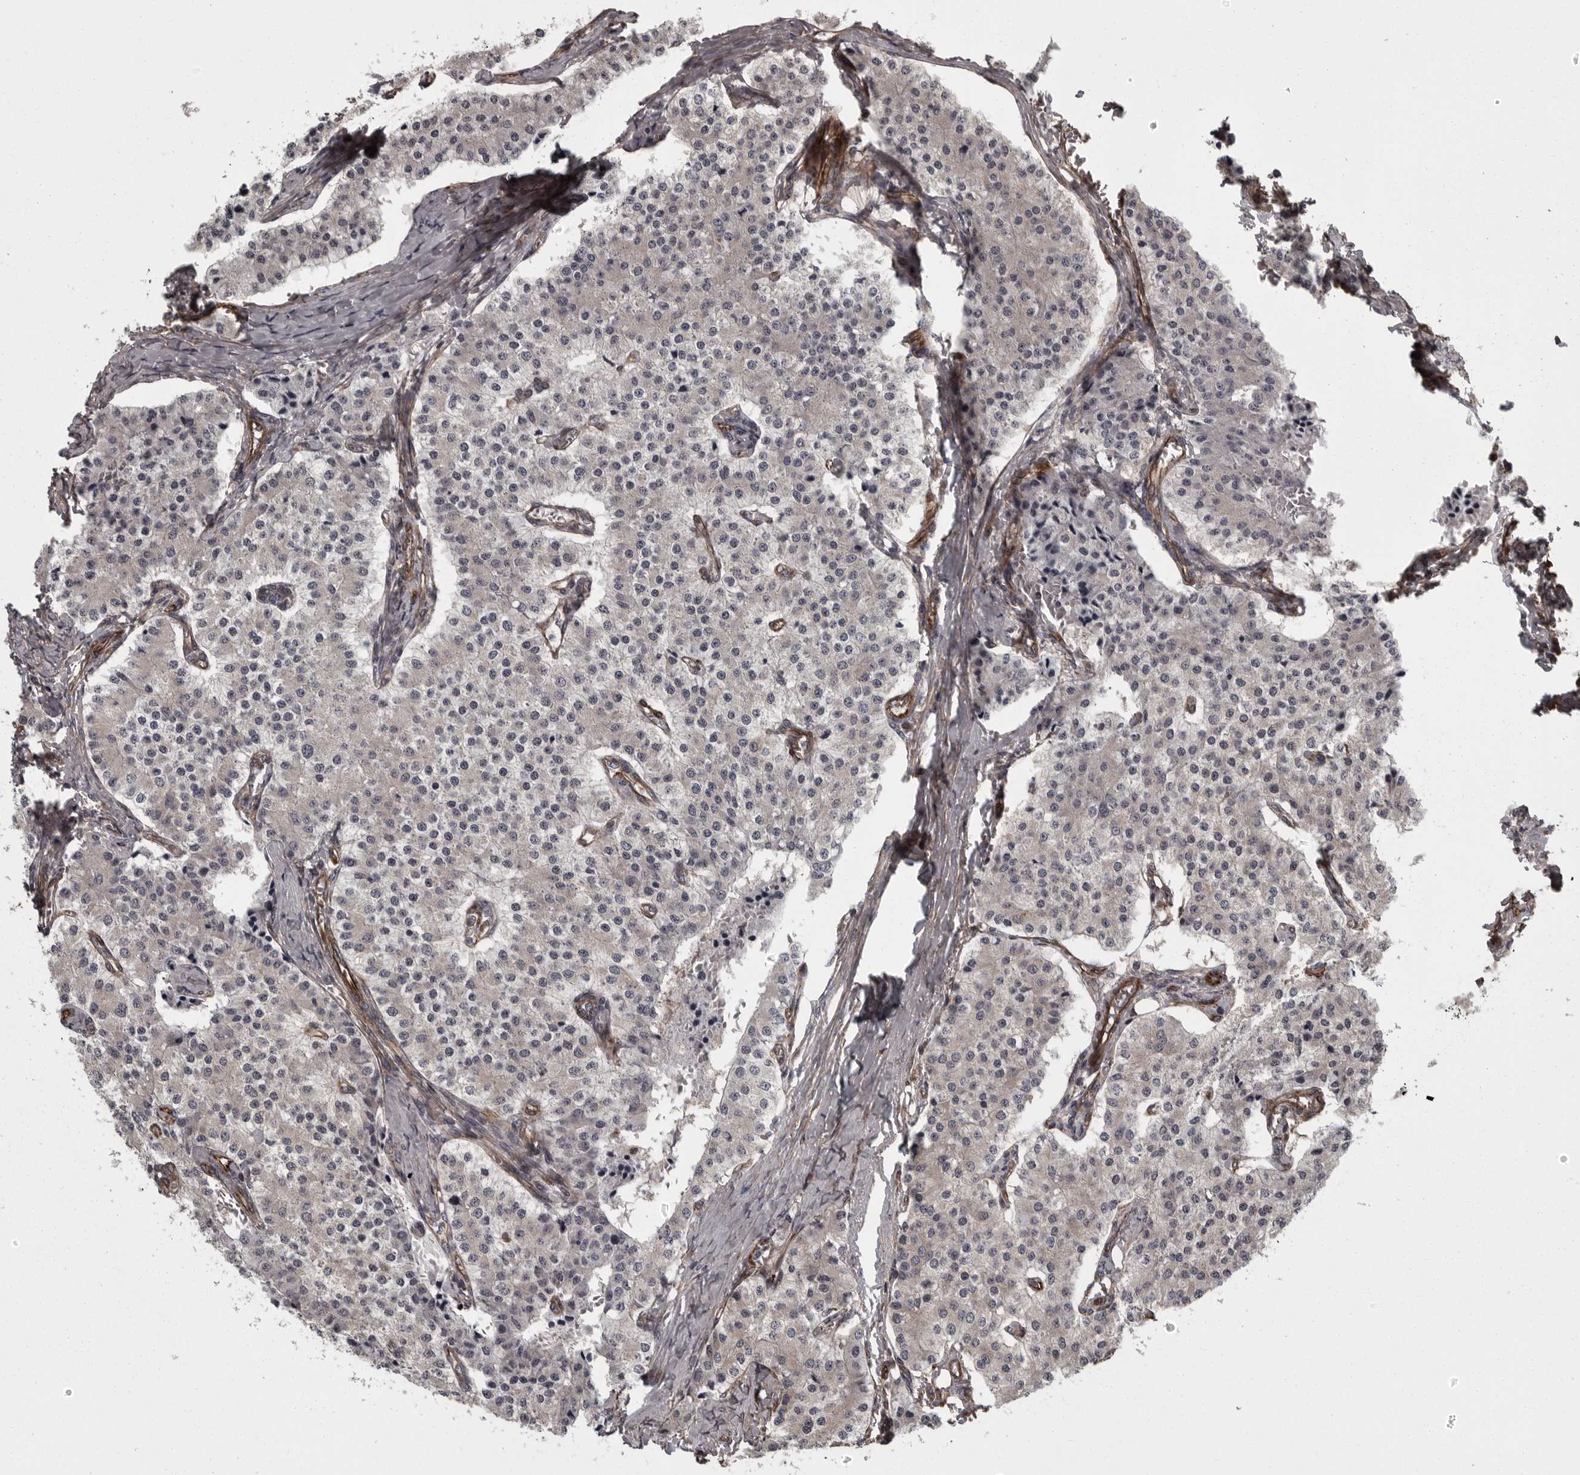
{"staining": {"intensity": "negative", "quantity": "none", "location": "none"}, "tissue": "carcinoid", "cell_type": "Tumor cells", "image_type": "cancer", "snomed": [{"axis": "morphology", "description": "Carcinoid, malignant, NOS"}, {"axis": "topography", "description": "Colon"}], "caption": "An immunohistochemistry histopathology image of malignant carcinoid is shown. There is no staining in tumor cells of malignant carcinoid.", "gene": "FAAP100", "patient": {"sex": "female", "age": 52}}